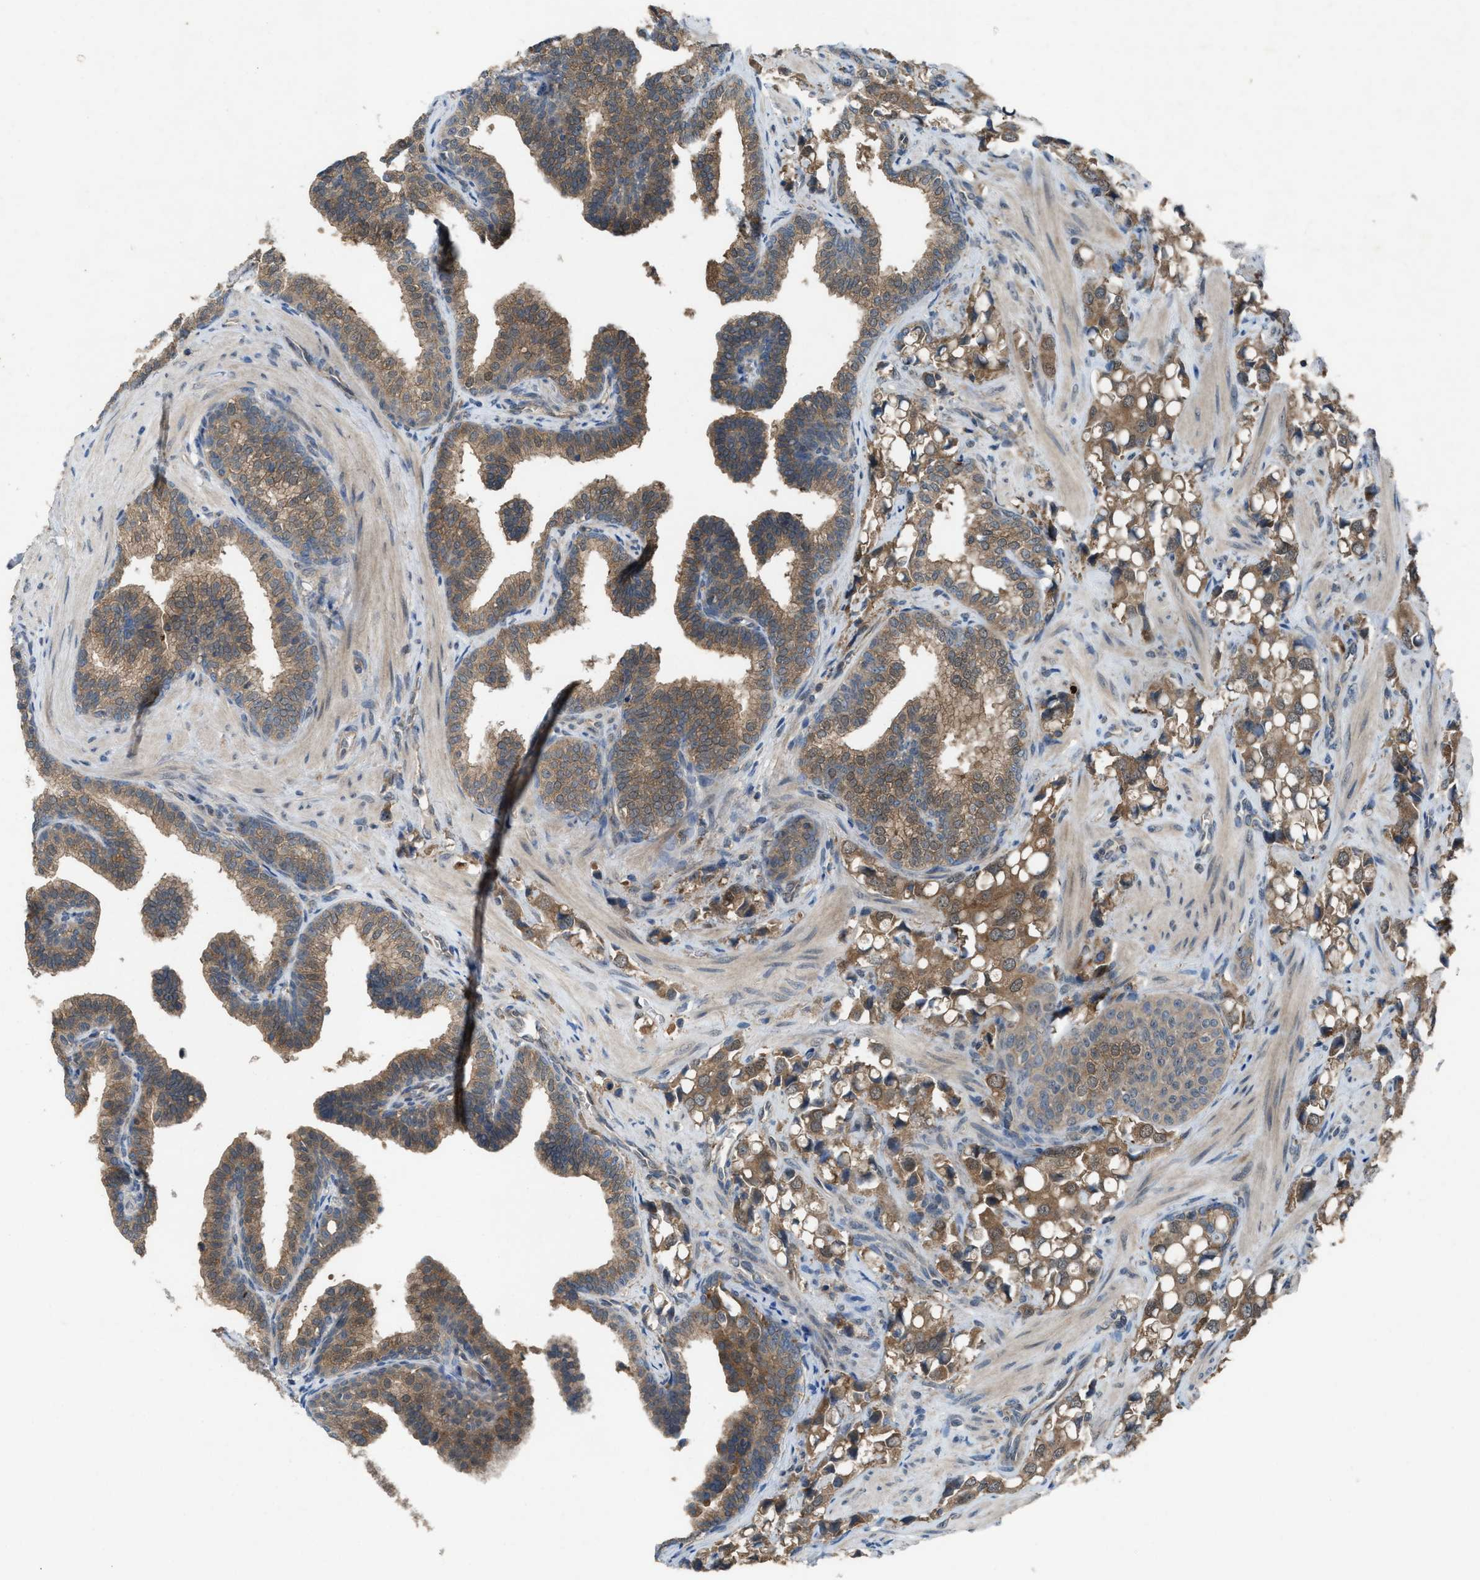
{"staining": {"intensity": "moderate", "quantity": ">75%", "location": "cytoplasmic/membranous"}, "tissue": "prostate cancer", "cell_type": "Tumor cells", "image_type": "cancer", "snomed": [{"axis": "morphology", "description": "Adenocarcinoma, High grade"}, {"axis": "topography", "description": "Prostate"}], "caption": "Prostate cancer (adenocarcinoma (high-grade)) stained with DAB IHC exhibits medium levels of moderate cytoplasmic/membranous positivity in approximately >75% of tumor cells.", "gene": "PLAA", "patient": {"sex": "male", "age": 52}}